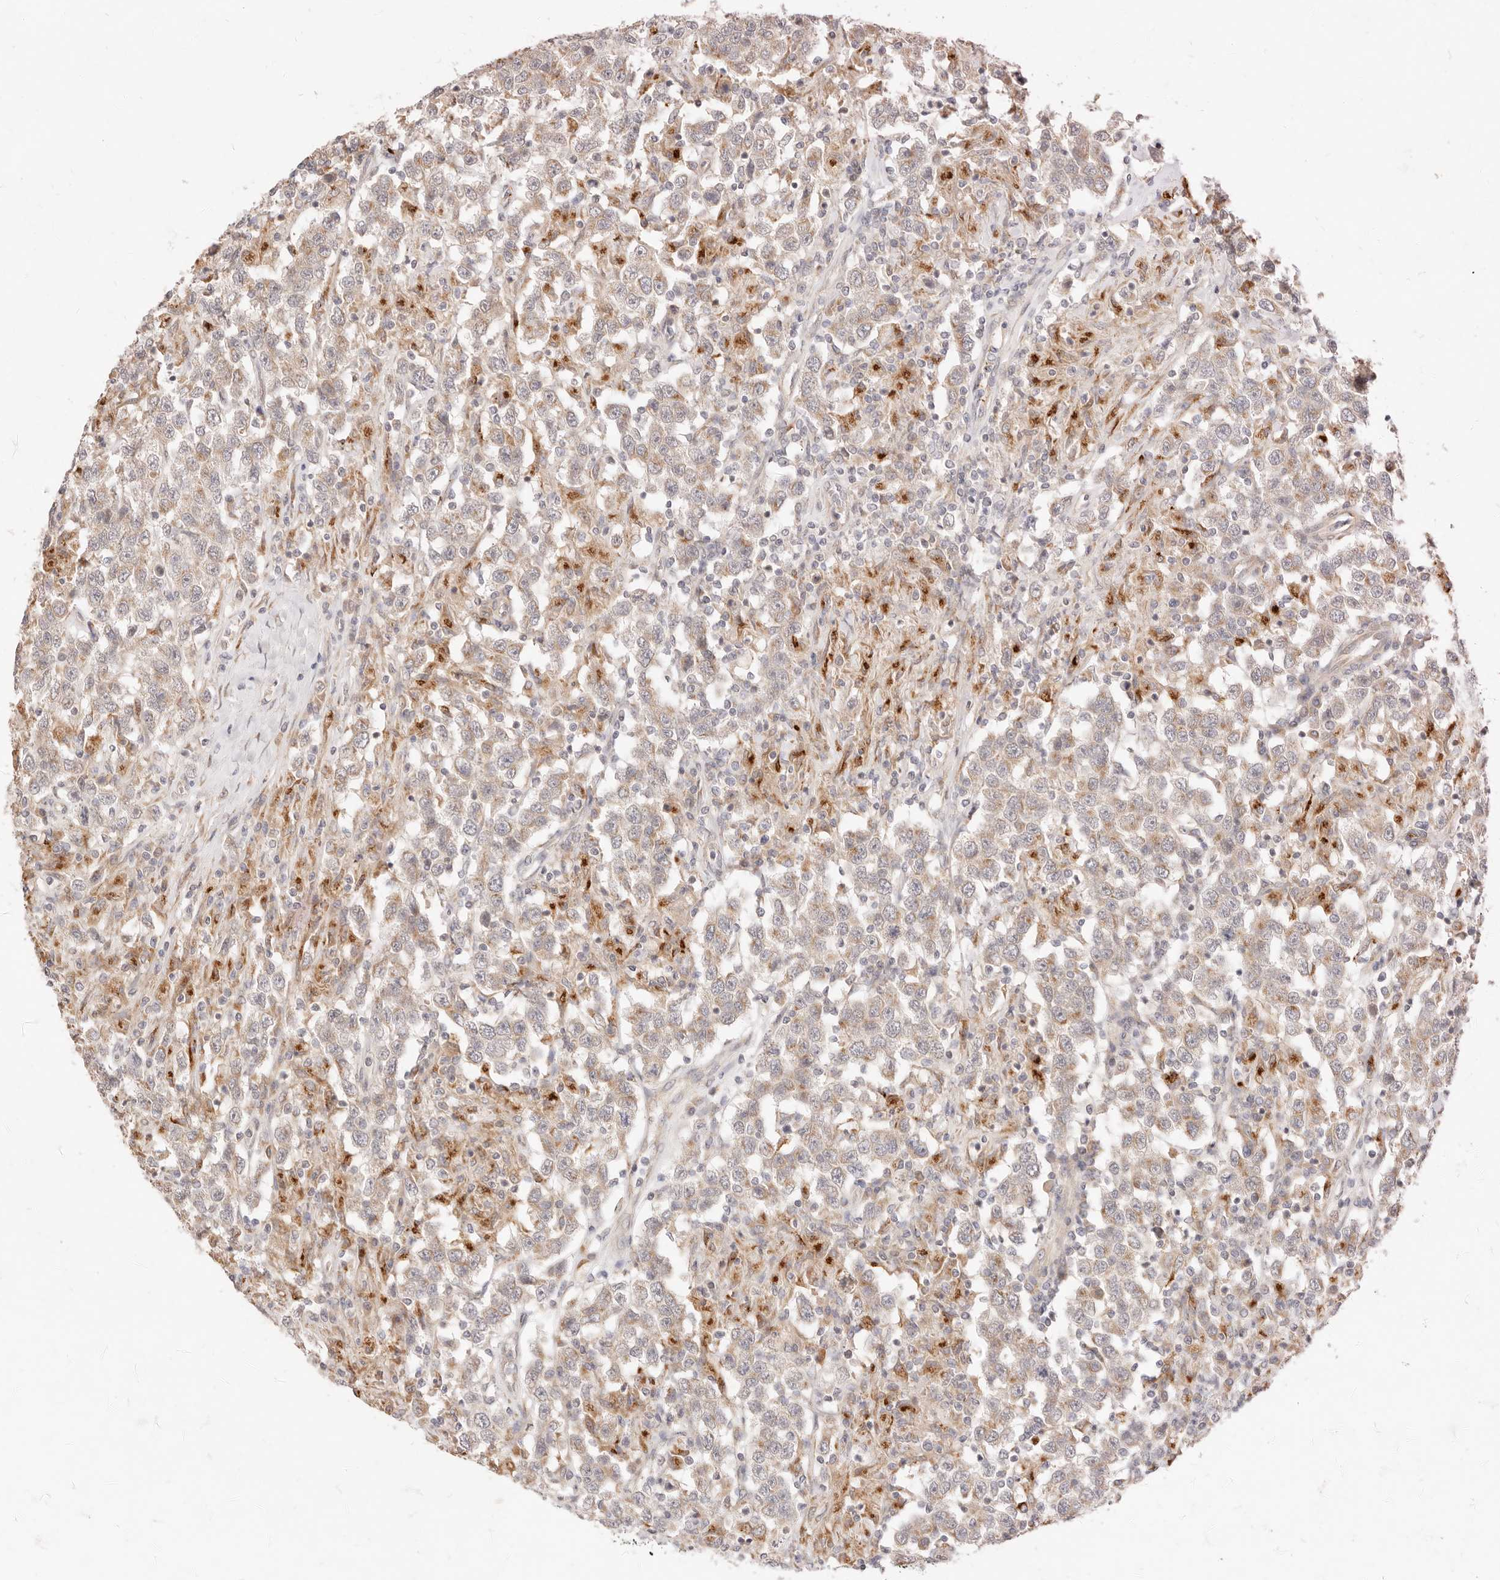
{"staining": {"intensity": "weak", "quantity": ">75%", "location": "cytoplasmic/membranous"}, "tissue": "testis cancer", "cell_type": "Tumor cells", "image_type": "cancer", "snomed": [{"axis": "morphology", "description": "Seminoma, NOS"}, {"axis": "topography", "description": "Testis"}], "caption": "A photomicrograph of testis cancer stained for a protein demonstrates weak cytoplasmic/membranous brown staining in tumor cells.", "gene": "UBXN10", "patient": {"sex": "male", "age": 41}}